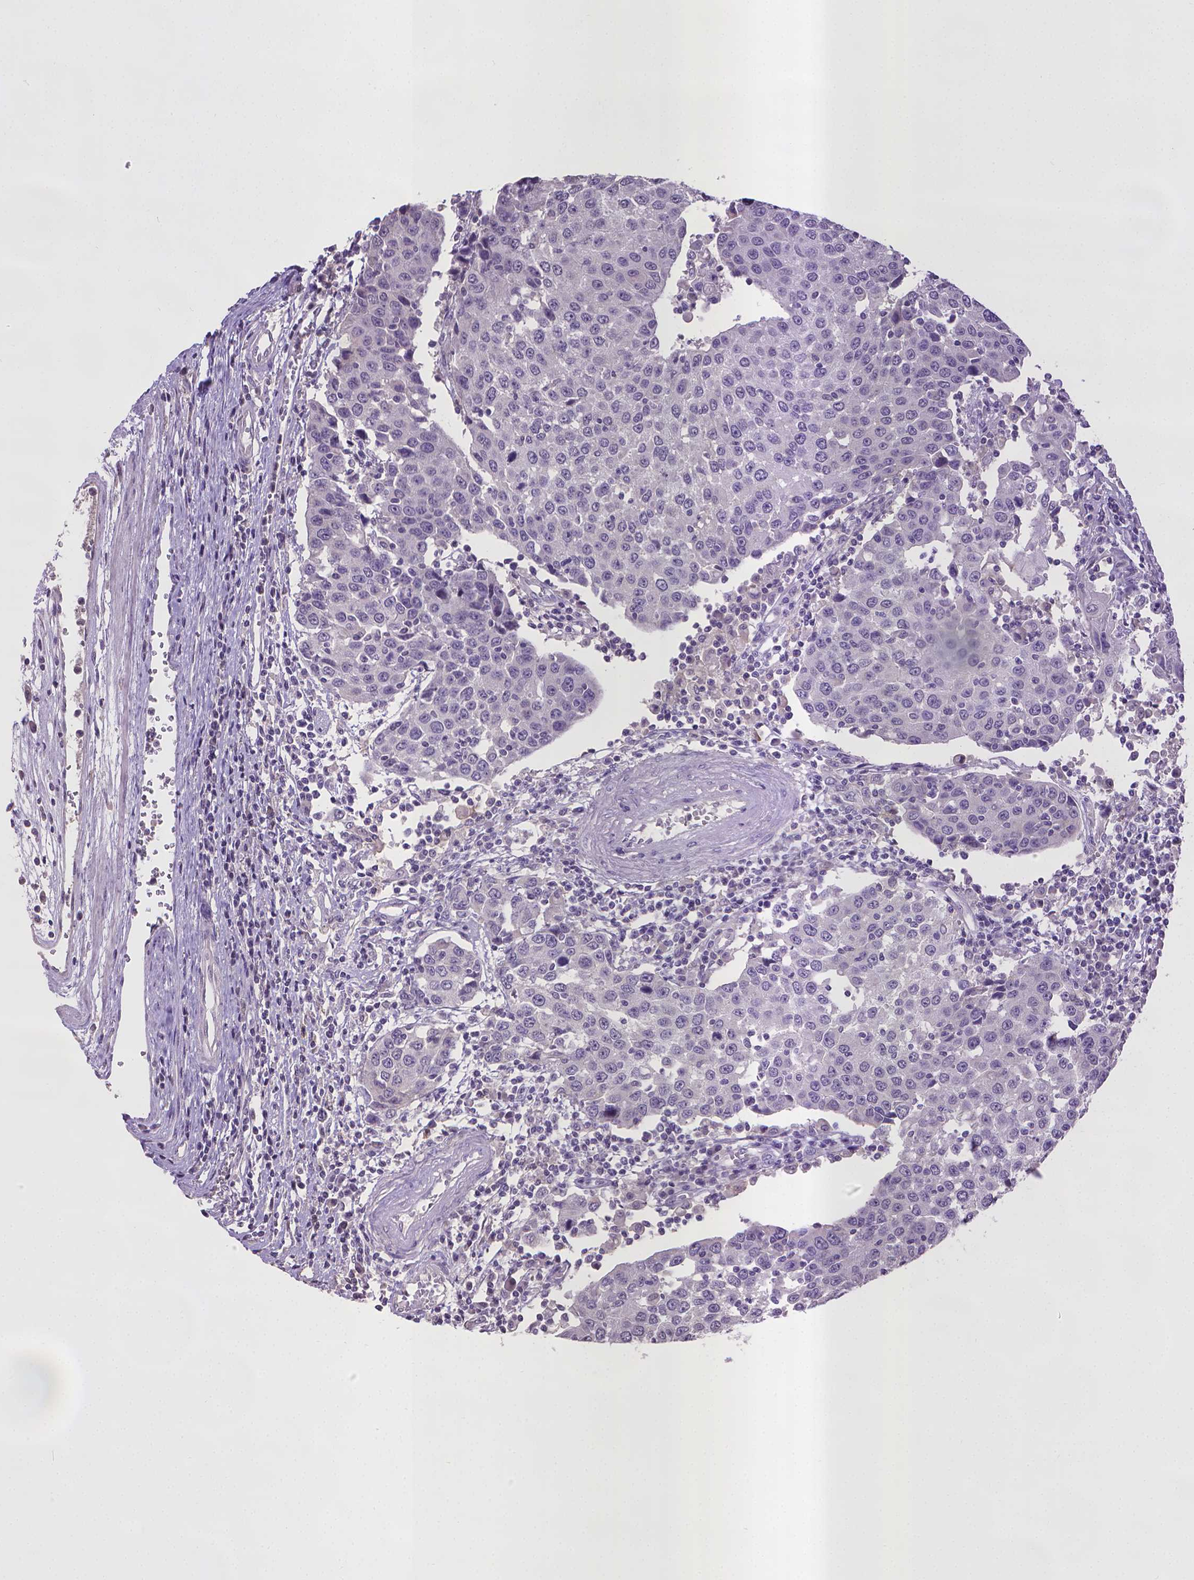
{"staining": {"intensity": "negative", "quantity": "none", "location": "none"}, "tissue": "urothelial cancer", "cell_type": "Tumor cells", "image_type": "cancer", "snomed": [{"axis": "morphology", "description": "Urothelial carcinoma, High grade"}, {"axis": "topography", "description": "Urinary bladder"}], "caption": "Immunohistochemistry (IHC) image of urothelial cancer stained for a protein (brown), which reveals no expression in tumor cells. Brightfield microscopy of immunohistochemistry stained with DAB (brown) and hematoxylin (blue), captured at high magnification.", "gene": "CPM", "patient": {"sex": "female", "age": 85}}